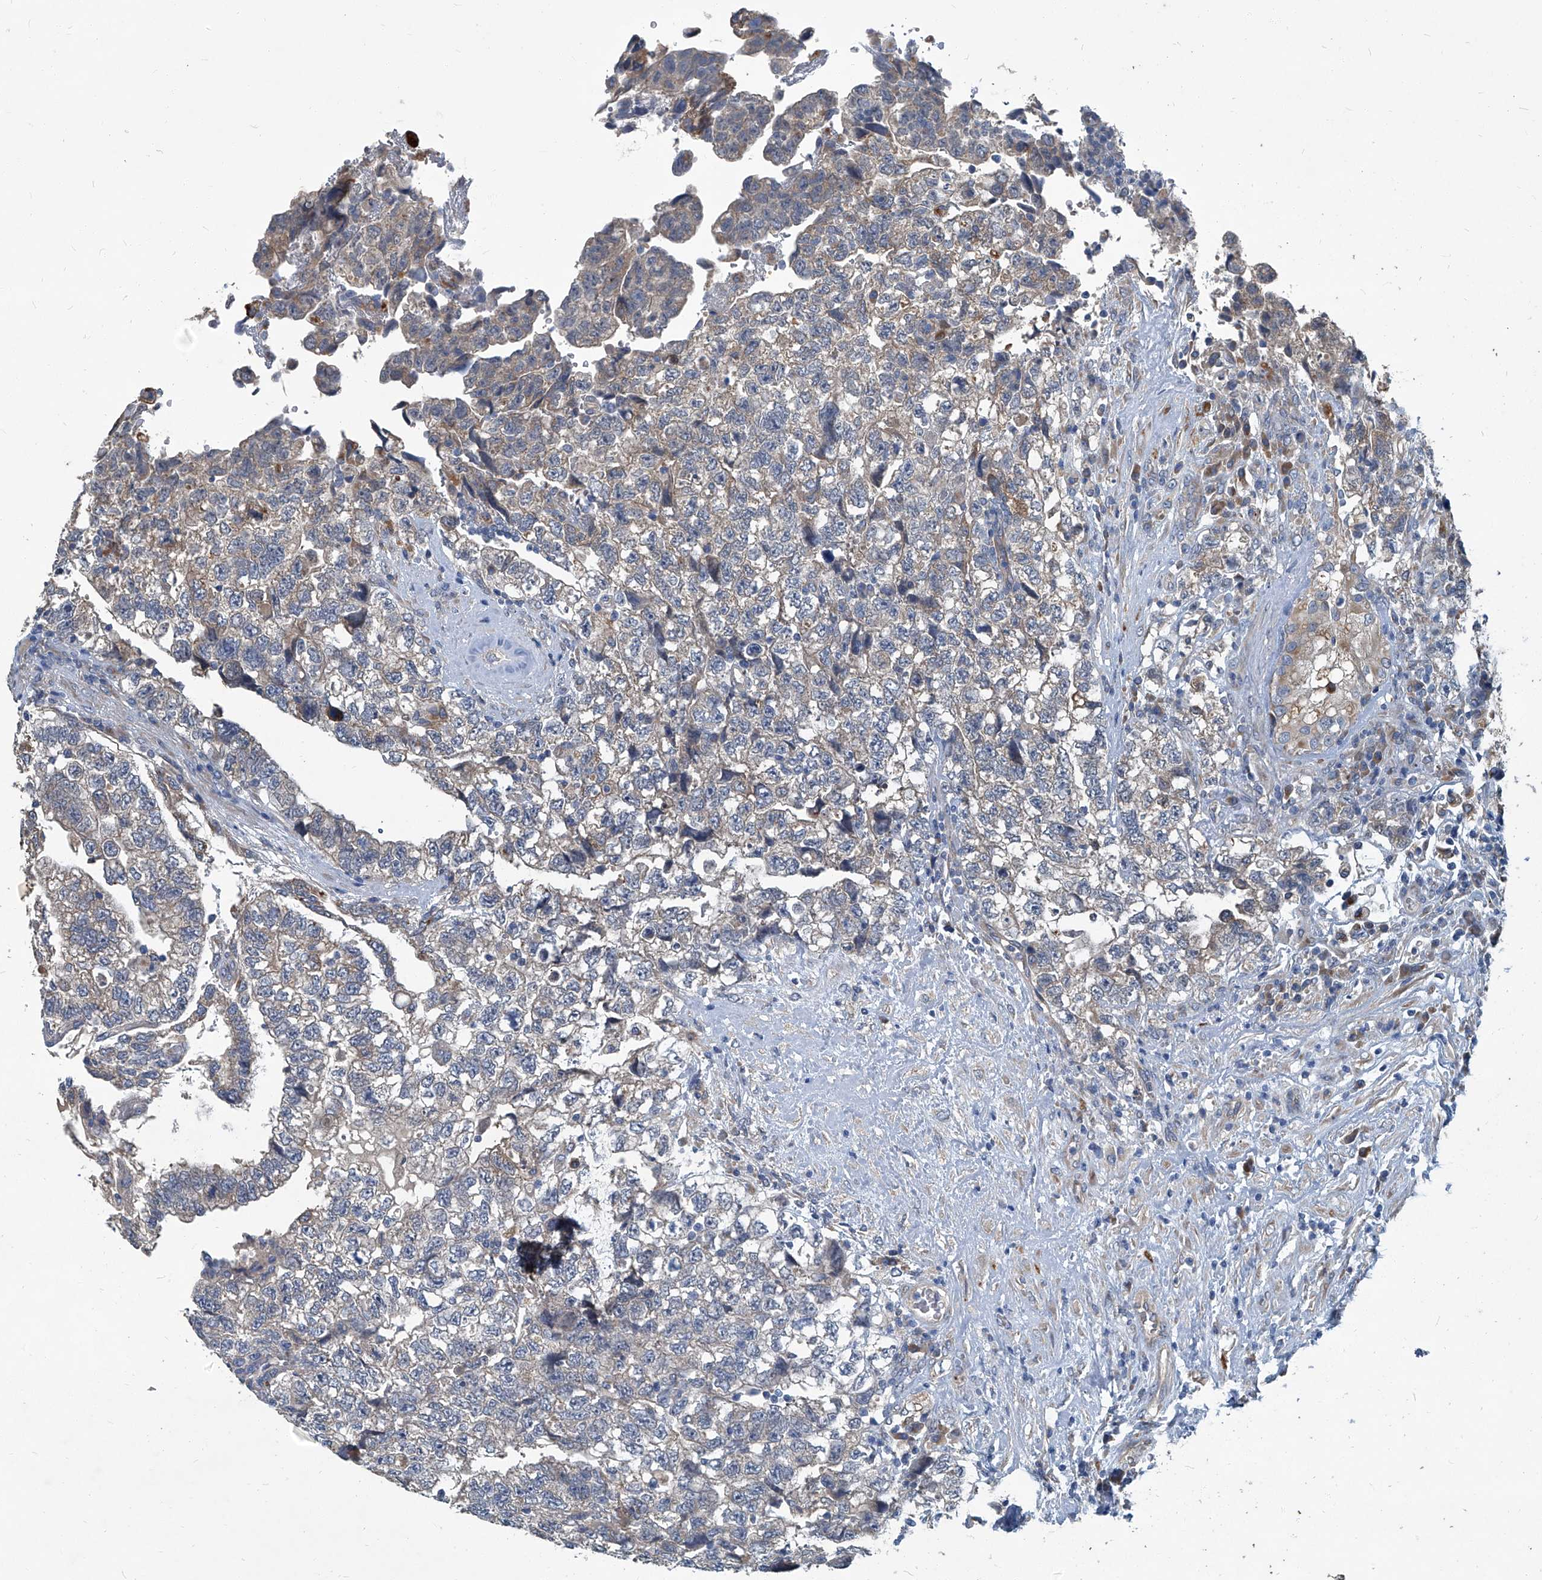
{"staining": {"intensity": "weak", "quantity": ">75%", "location": "cytoplasmic/membranous"}, "tissue": "testis cancer", "cell_type": "Tumor cells", "image_type": "cancer", "snomed": [{"axis": "morphology", "description": "Carcinoma, Embryonal, NOS"}, {"axis": "topography", "description": "Testis"}], "caption": "An immunohistochemistry (IHC) image of neoplastic tissue is shown. Protein staining in brown shows weak cytoplasmic/membranous positivity in embryonal carcinoma (testis) within tumor cells.", "gene": "SLC26A11", "patient": {"sex": "male", "age": 36}}